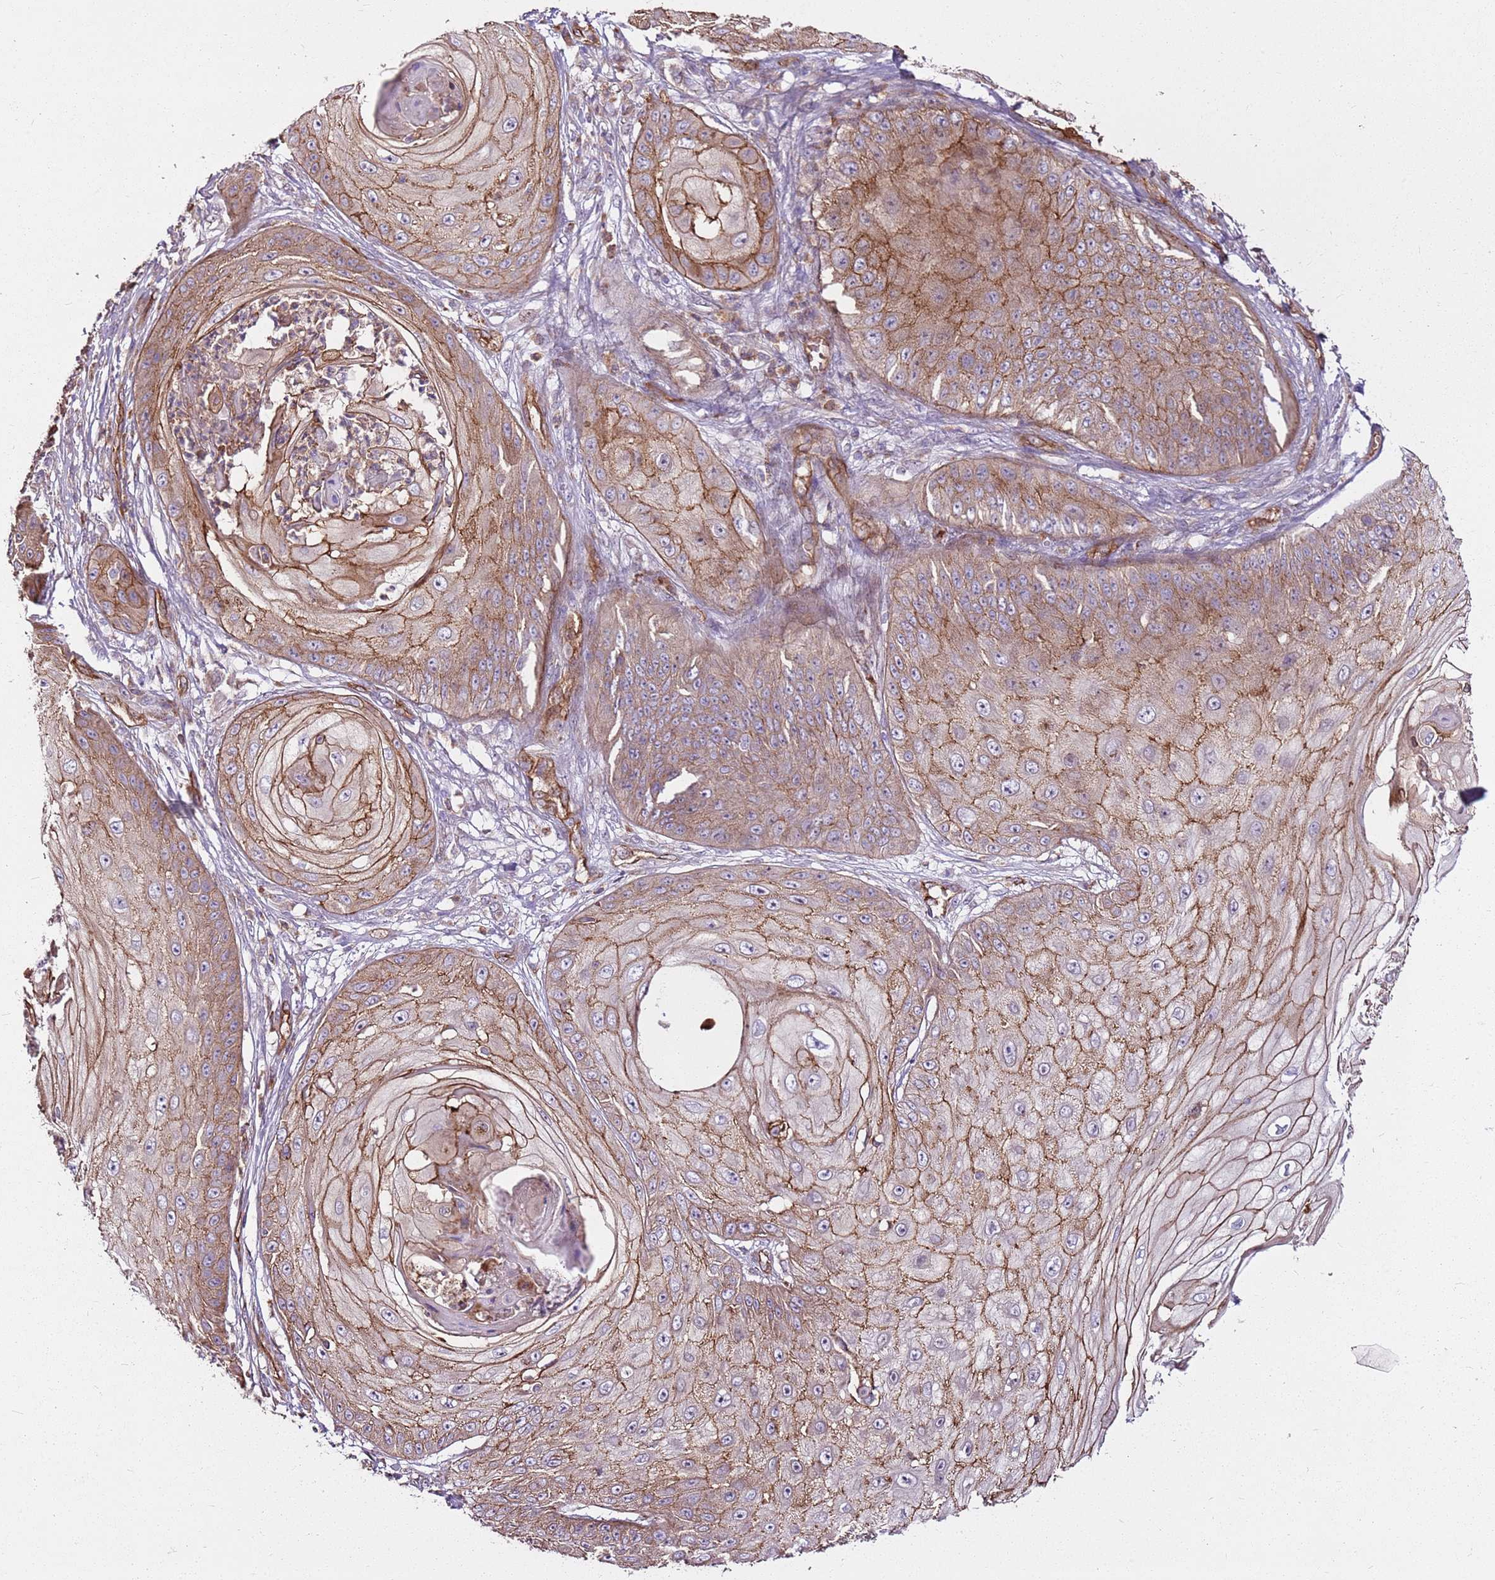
{"staining": {"intensity": "moderate", "quantity": ">75%", "location": "cytoplasmic/membranous"}, "tissue": "skin cancer", "cell_type": "Tumor cells", "image_type": "cancer", "snomed": [{"axis": "morphology", "description": "Squamous cell carcinoma, NOS"}, {"axis": "topography", "description": "Skin"}], "caption": "DAB immunohistochemical staining of human squamous cell carcinoma (skin) shows moderate cytoplasmic/membranous protein staining in about >75% of tumor cells. The staining was performed using DAB (3,3'-diaminobenzidine) to visualize the protein expression in brown, while the nuclei were stained in blue with hematoxylin (Magnification: 20x).", "gene": "ZNF827", "patient": {"sex": "male", "age": 70}}